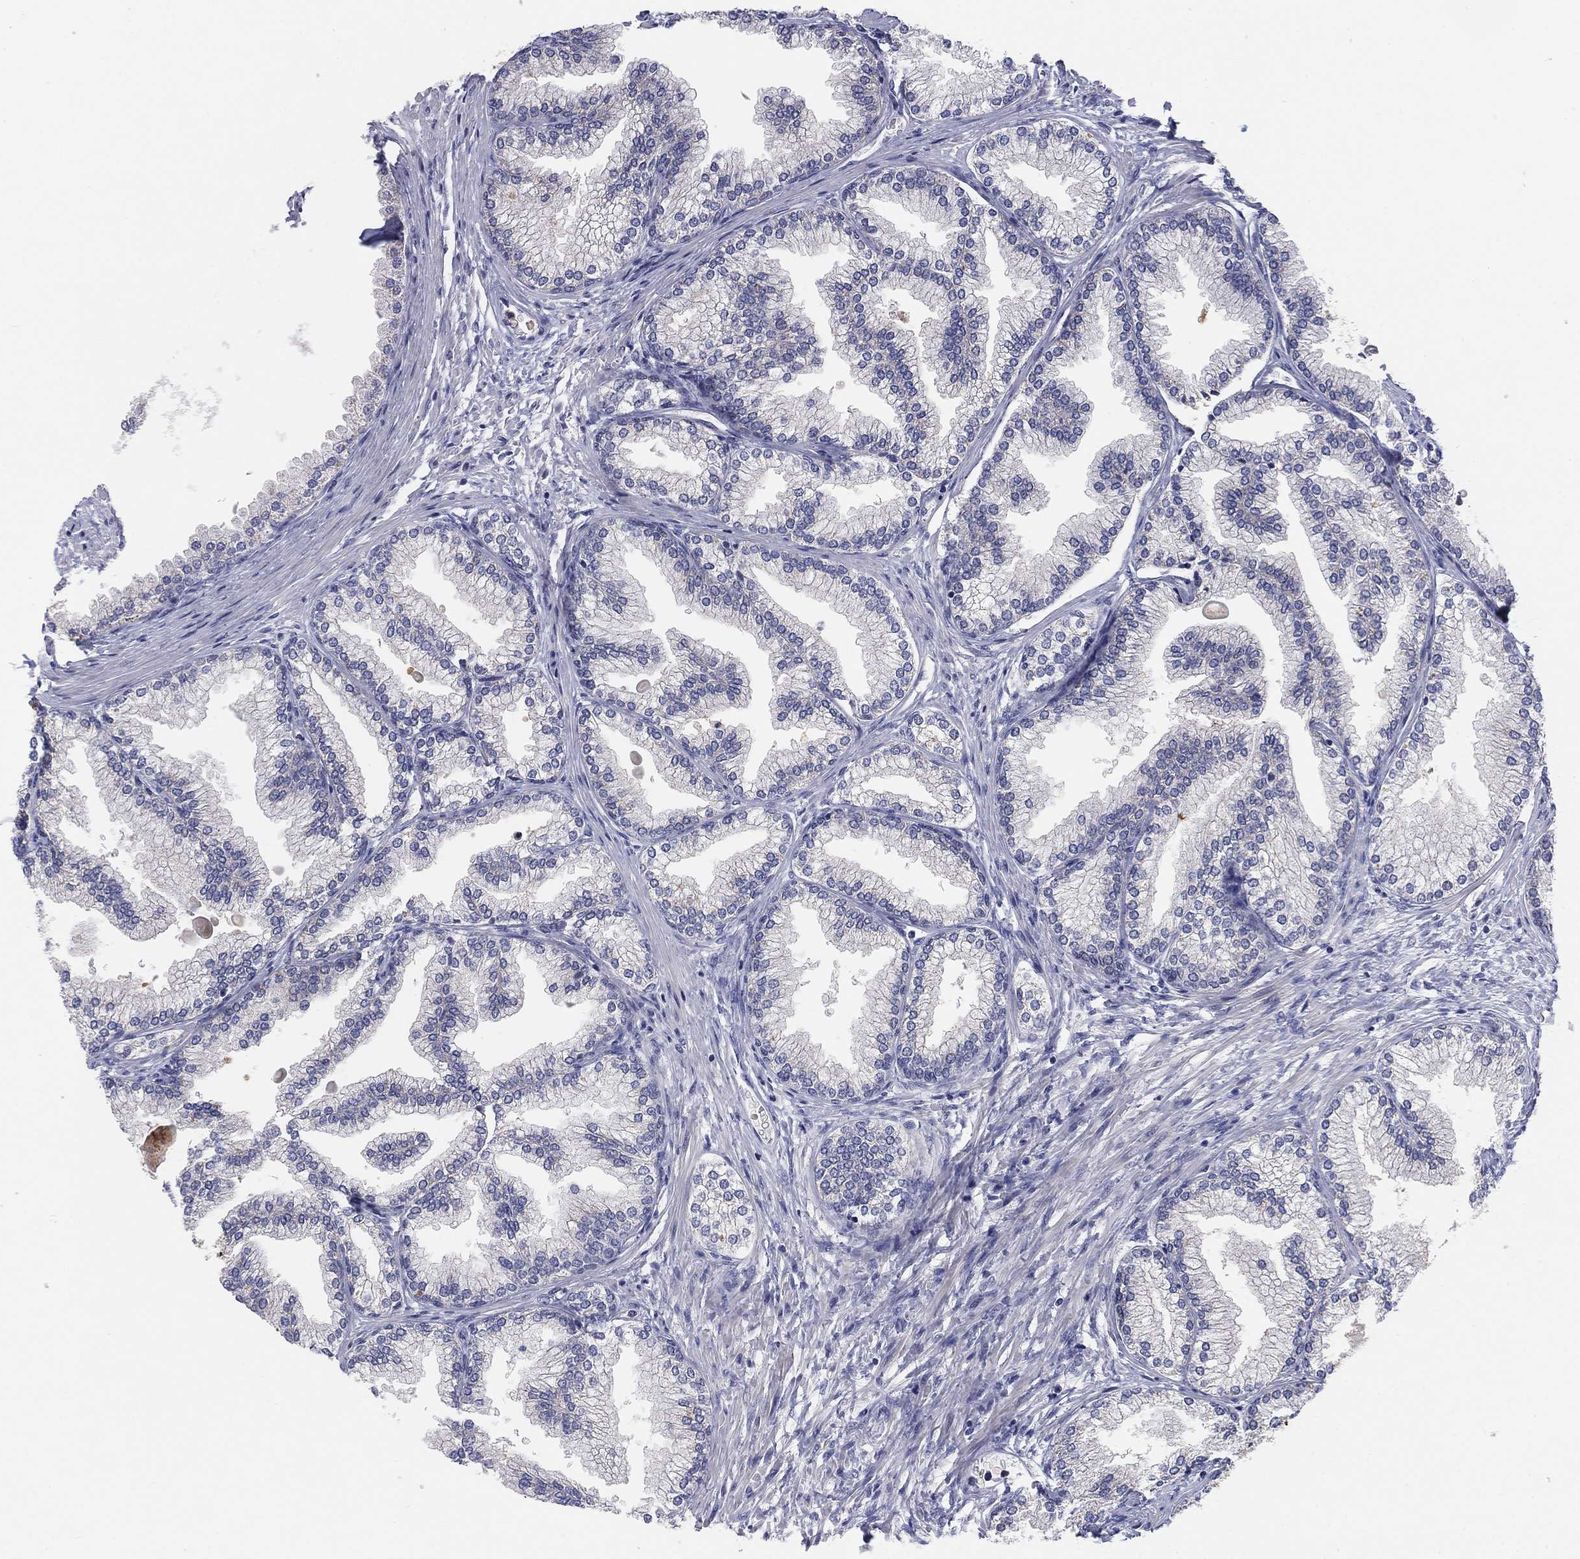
{"staining": {"intensity": "negative", "quantity": "none", "location": "none"}, "tissue": "prostate", "cell_type": "Glandular cells", "image_type": "normal", "snomed": [{"axis": "morphology", "description": "Normal tissue, NOS"}, {"axis": "topography", "description": "Prostate"}], "caption": "High magnification brightfield microscopy of benign prostate stained with DAB (3,3'-diaminobenzidine) (brown) and counterstained with hematoxylin (blue): glandular cells show no significant positivity.", "gene": "AMN1", "patient": {"sex": "male", "age": 72}}